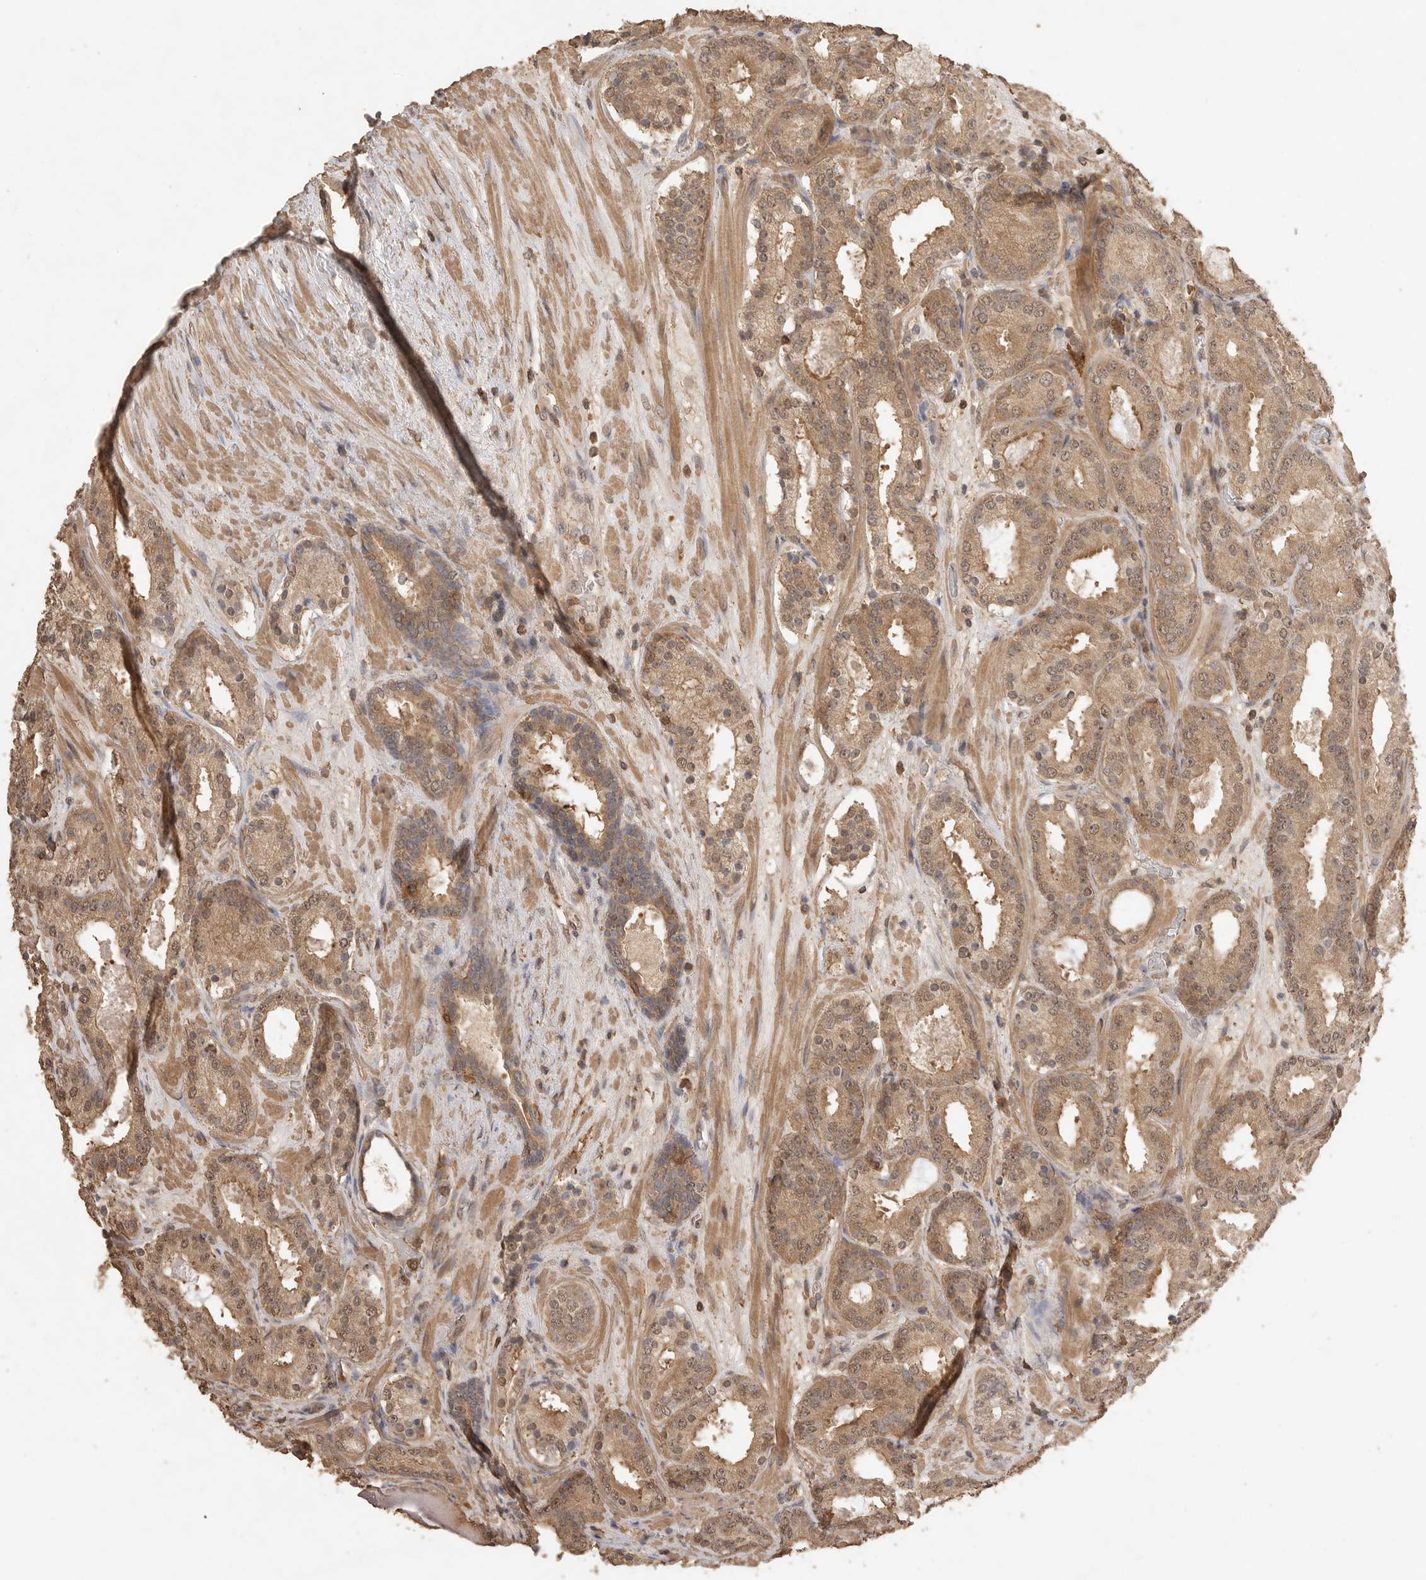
{"staining": {"intensity": "moderate", "quantity": ">75%", "location": "cytoplasmic/membranous,nuclear"}, "tissue": "prostate cancer", "cell_type": "Tumor cells", "image_type": "cancer", "snomed": [{"axis": "morphology", "description": "Adenocarcinoma, Low grade"}, {"axis": "topography", "description": "Prostate"}], "caption": "Brown immunohistochemical staining in prostate adenocarcinoma (low-grade) shows moderate cytoplasmic/membranous and nuclear staining in approximately >75% of tumor cells.", "gene": "MAP2K1", "patient": {"sex": "male", "age": 69}}